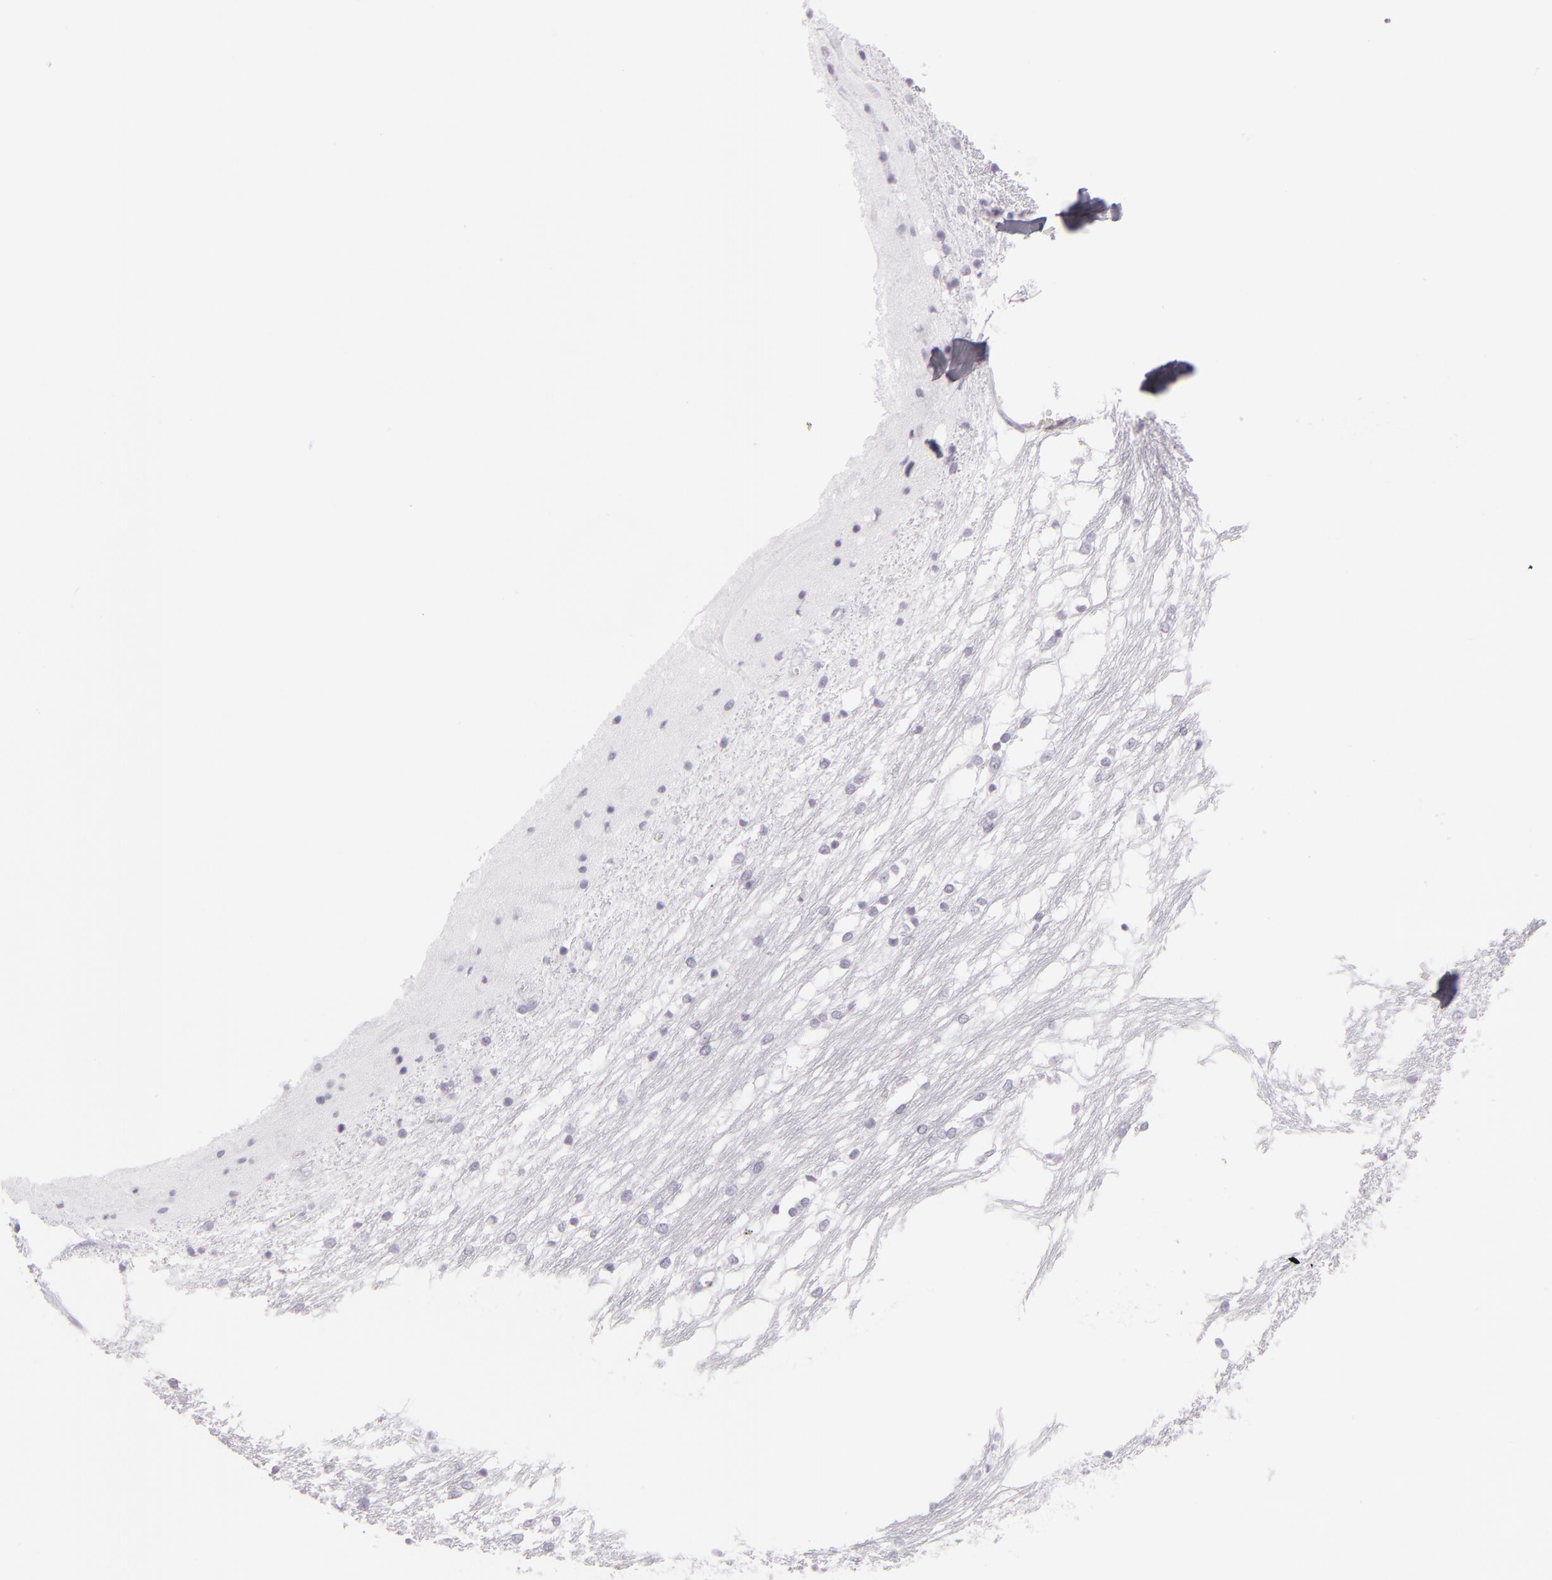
{"staining": {"intensity": "negative", "quantity": "none", "location": "none"}, "tissue": "caudate", "cell_type": "Glial cells", "image_type": "normal", "snomed": [{"axis": "morphology", "description": "Normal tissue, NOS"}, {"axis": "topography", "description": "Lateral ventricle wall"}], "caption": "Immunohistochemistry (IHC) photomicrograph of normal human caudate stained for a protein (brown), which exhibits no expression in glial cells.", "gene": "MCM3", "patient": {"sex": "female", "age": 19}}